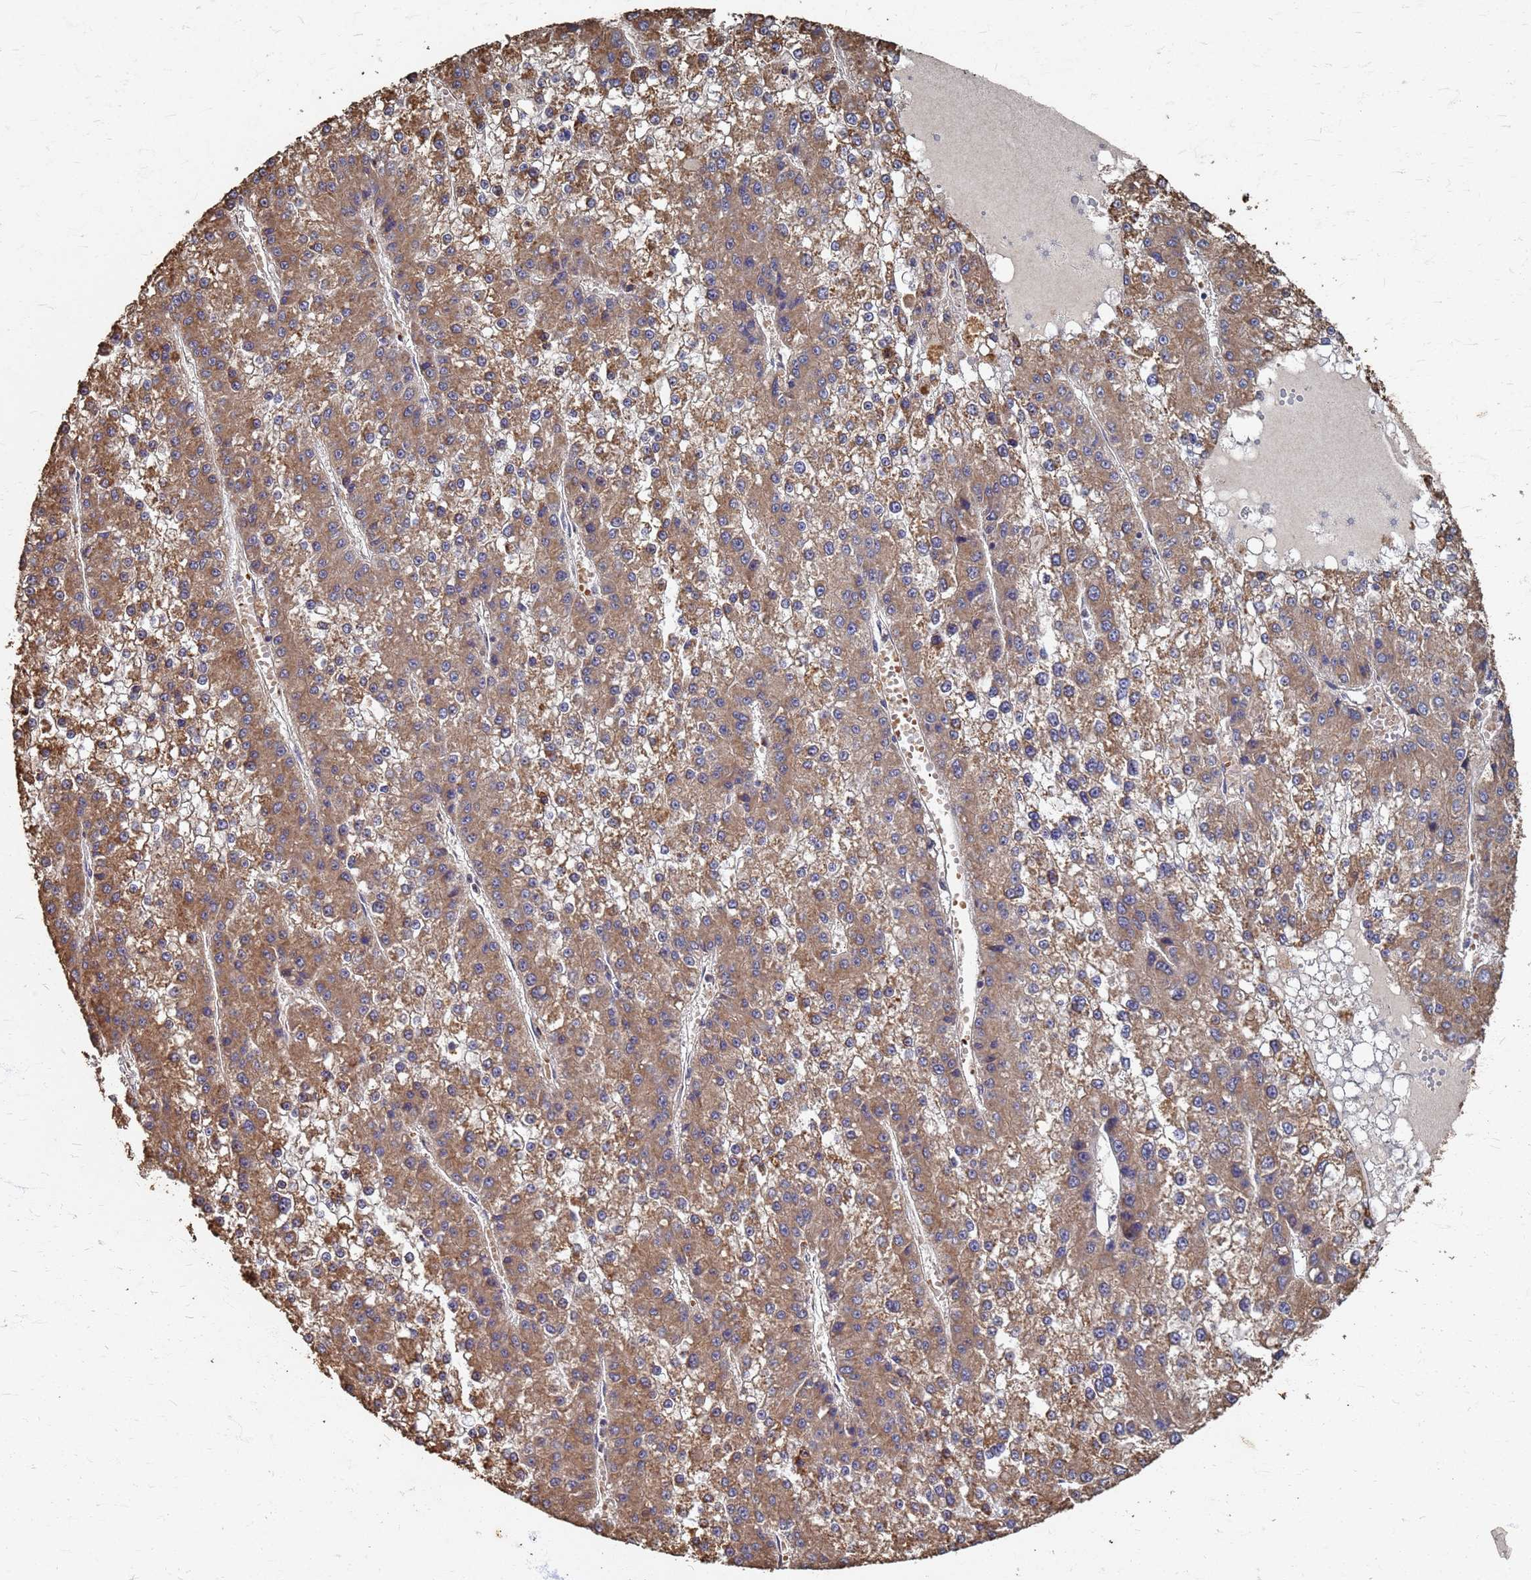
{"staining": {"intensity": "moderate", "quantity": ">75%", "location": "cytoplasmic/membranous"}, "tissue": "liver cancer", "cell_type": "Tumor cells", "image_type": "cancer", "snomed": [{"axis": "morphology", "description": "Carcinoma, Hepatocellular, NOS"}, {"axis": "topography", "description": "Liver"}], "caption": "Liver cancer stained for a protein (brown) displays moderate cytoplasmic/membranous positive staining in about >75% of tumor cells.", "gene": "DPH5", "patient": {"sex": "female", "age": 73}}